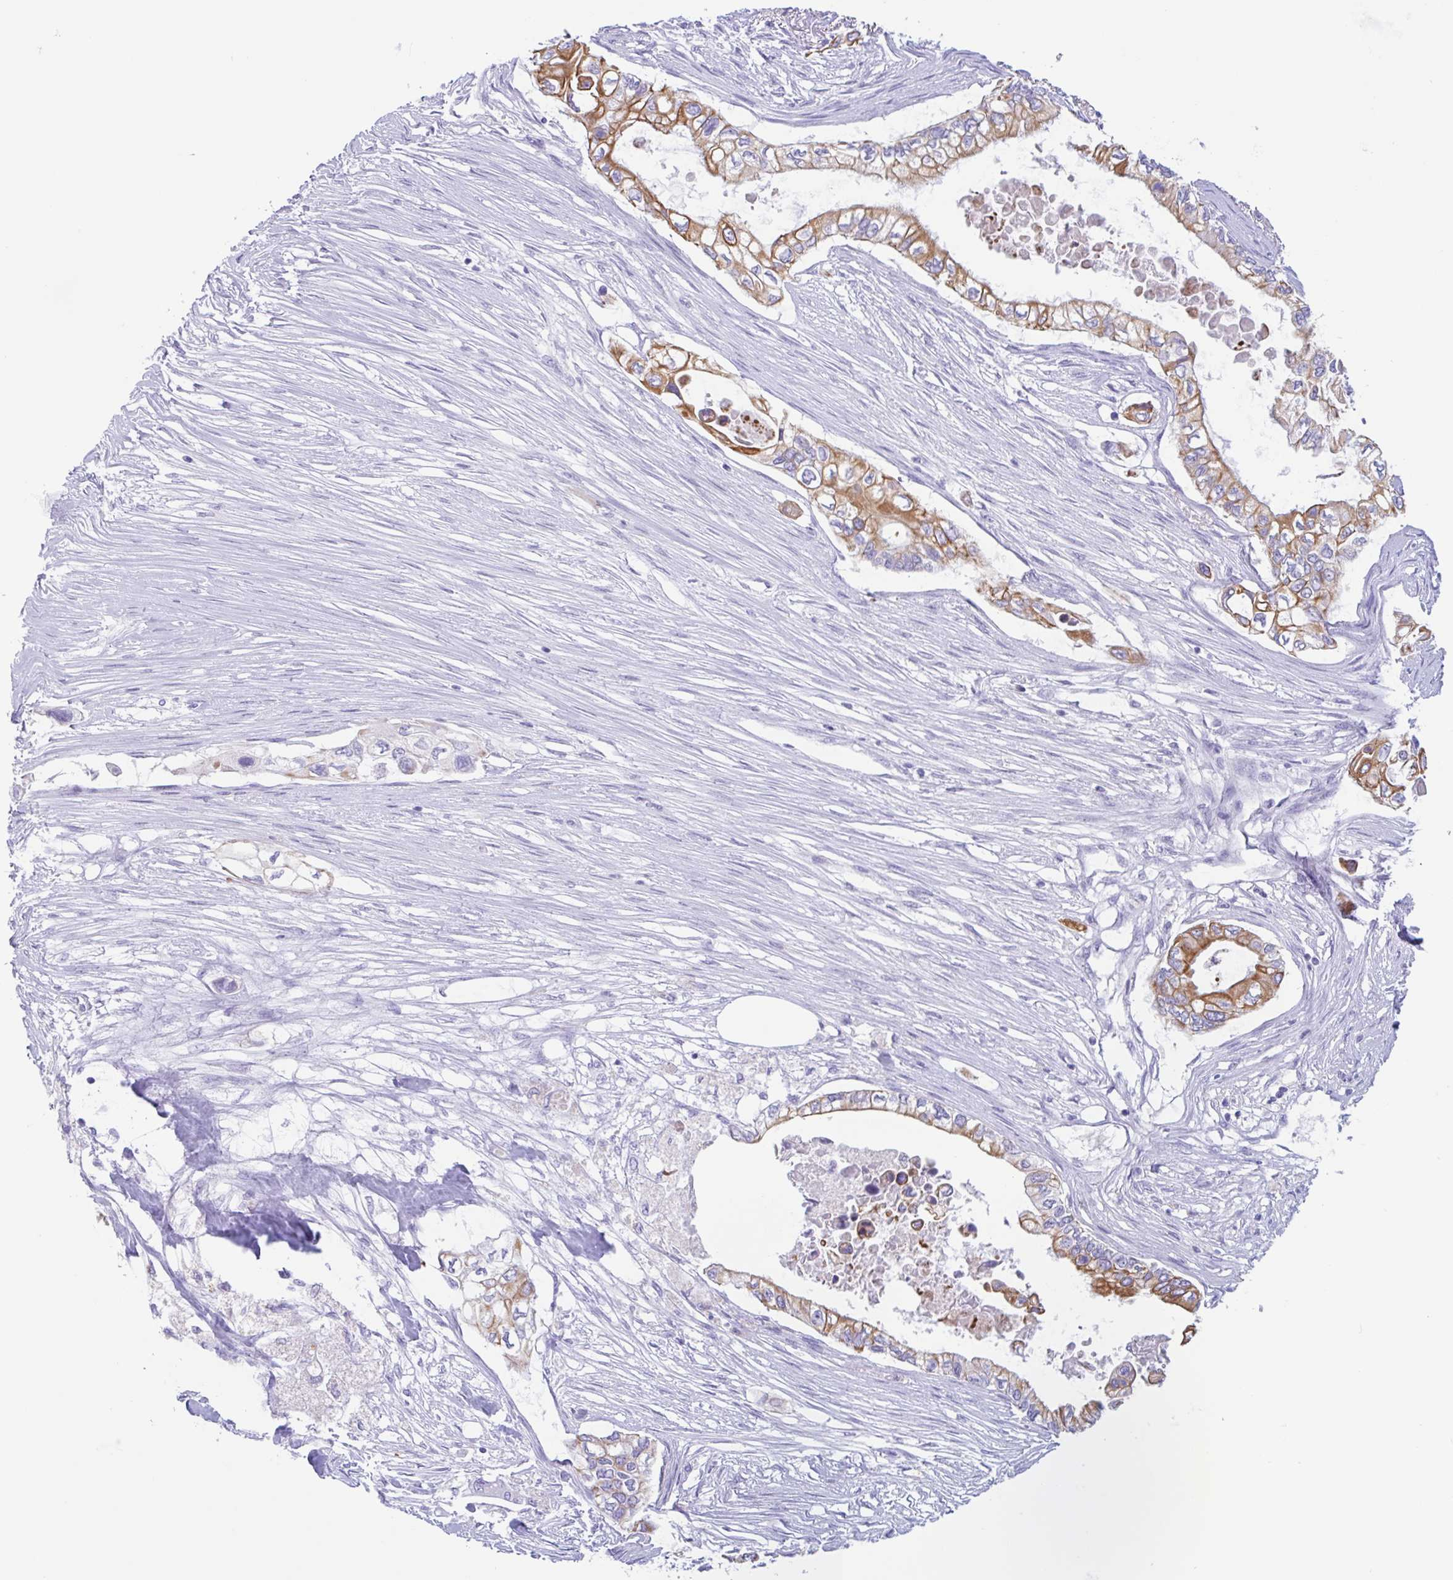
{"staining": {"intensity": "moderate", "quantity": ">75%", "location": "cytoplasmic/membranous"}, "tissue": "pancreatic cancer", "cell_type": "Tumor cells", "image_type": "cancer", "snomed": [{"axis": "morphology", "description": "Adenocarcinoma, NOS"}, {"axis": "topography", "description": "Pancreas"}], "caption": "This is a micrograph of IHC staining of pancreatic adenocarcinoma, which shows moderate expression in the cytoplasmic/membranous of tumor cells.", "gene": "DTWD2", "patient": {"sex": "female", "age": 63}}